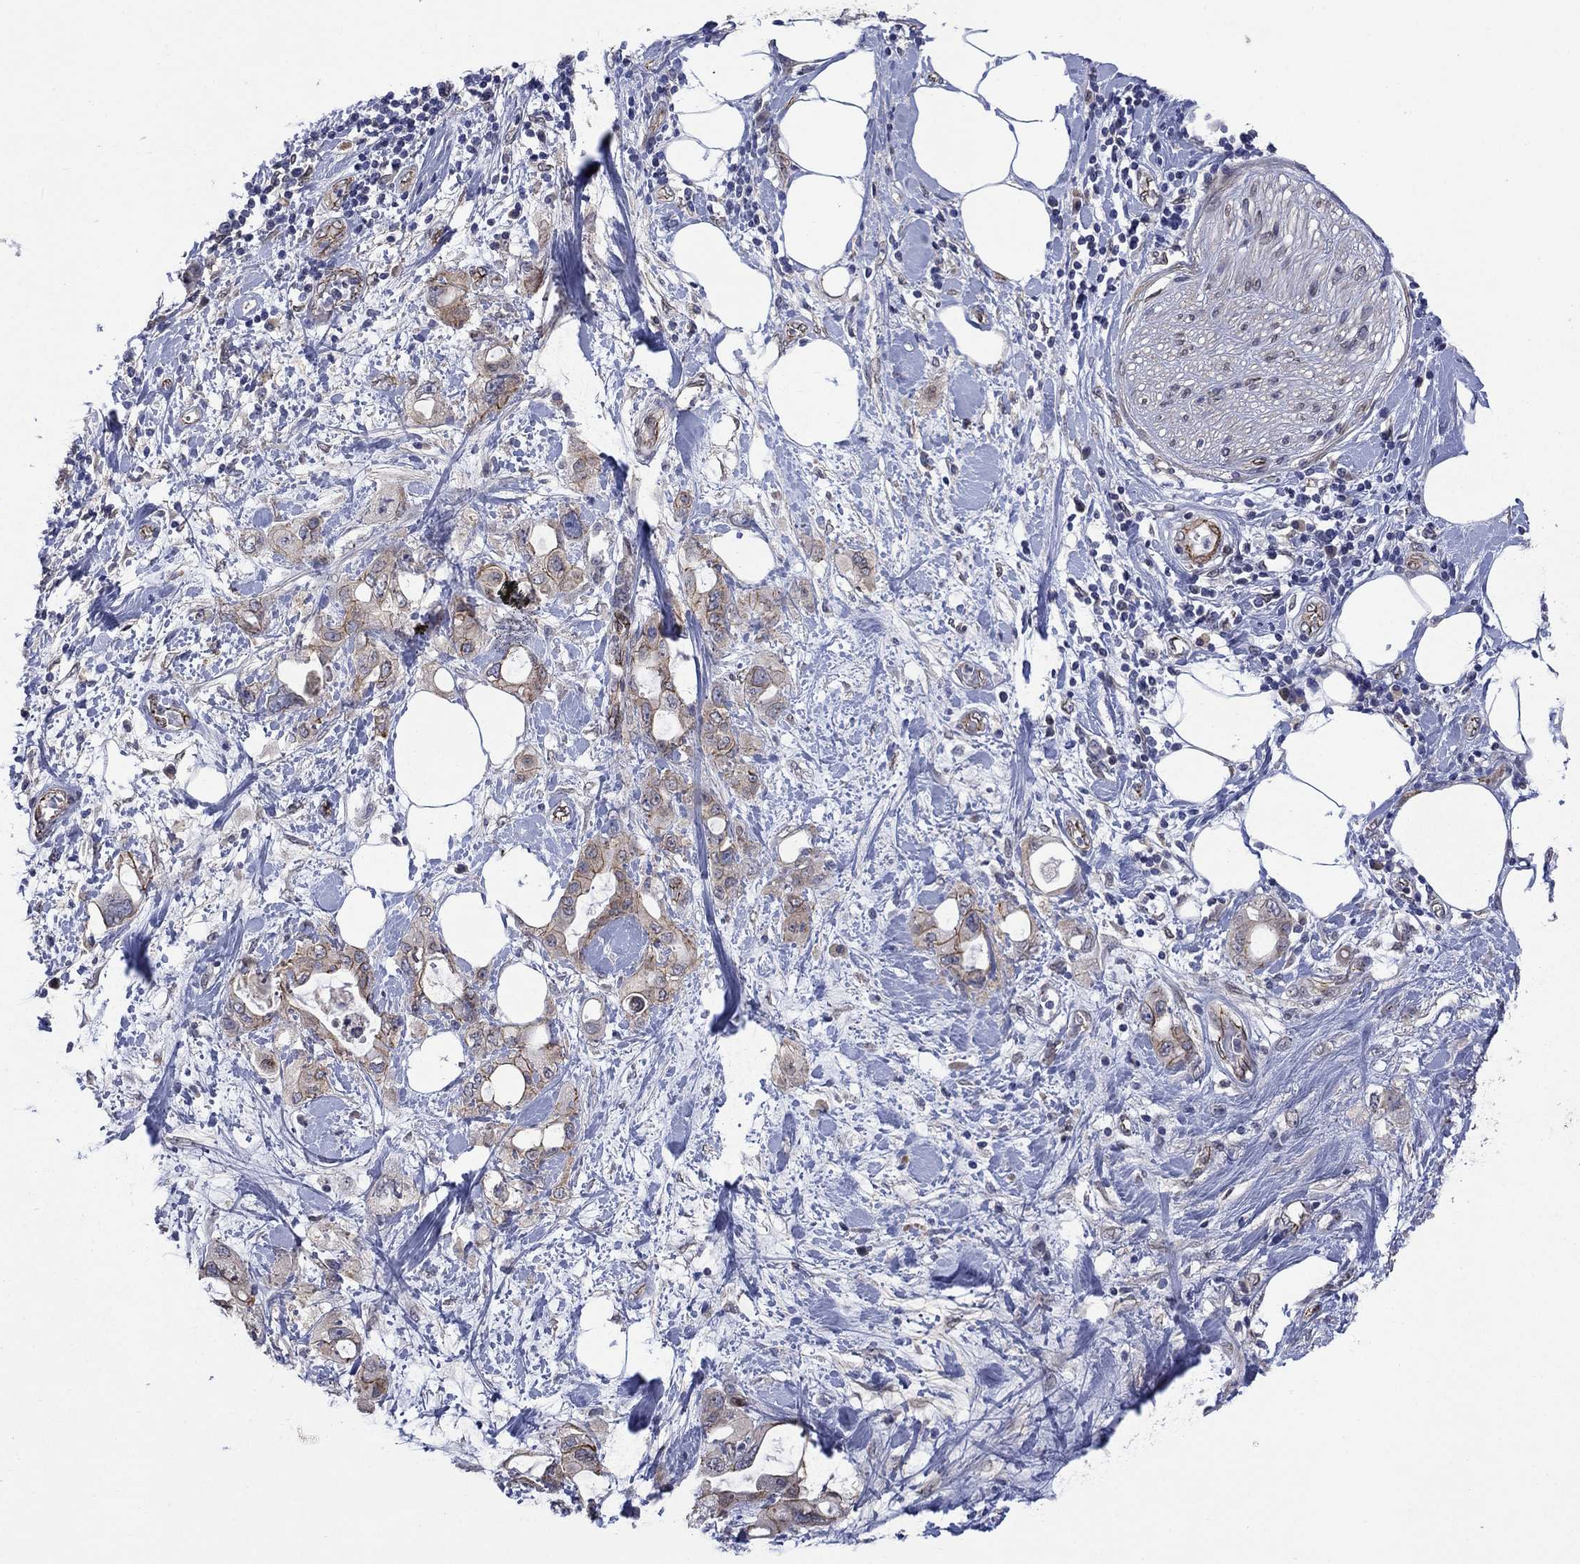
{"staining": {"intensity": "moderate", "quantity": "<25%", "location": "cytoplasmic/membranous"}, "tissue": "pancreatic cancer", "cell_type": "Tumor cells", "image_type": "cancer", "snomed": [{"axis": "morphology", "description": "Adenocarcinoma, NOS"}, {"axis": "topography", "description": "Pancreas"}], "caption": "Immunohistochemistry (DAB (3,3'-diaminobenzidine)) staining of human adenocarcinoma (pancreatic) displays moderate cytoplasmic/membranous protein expression in about <25% of tumor cells.", "gene": "EMC9", "patient": {"sex": "female", "age": 56}}